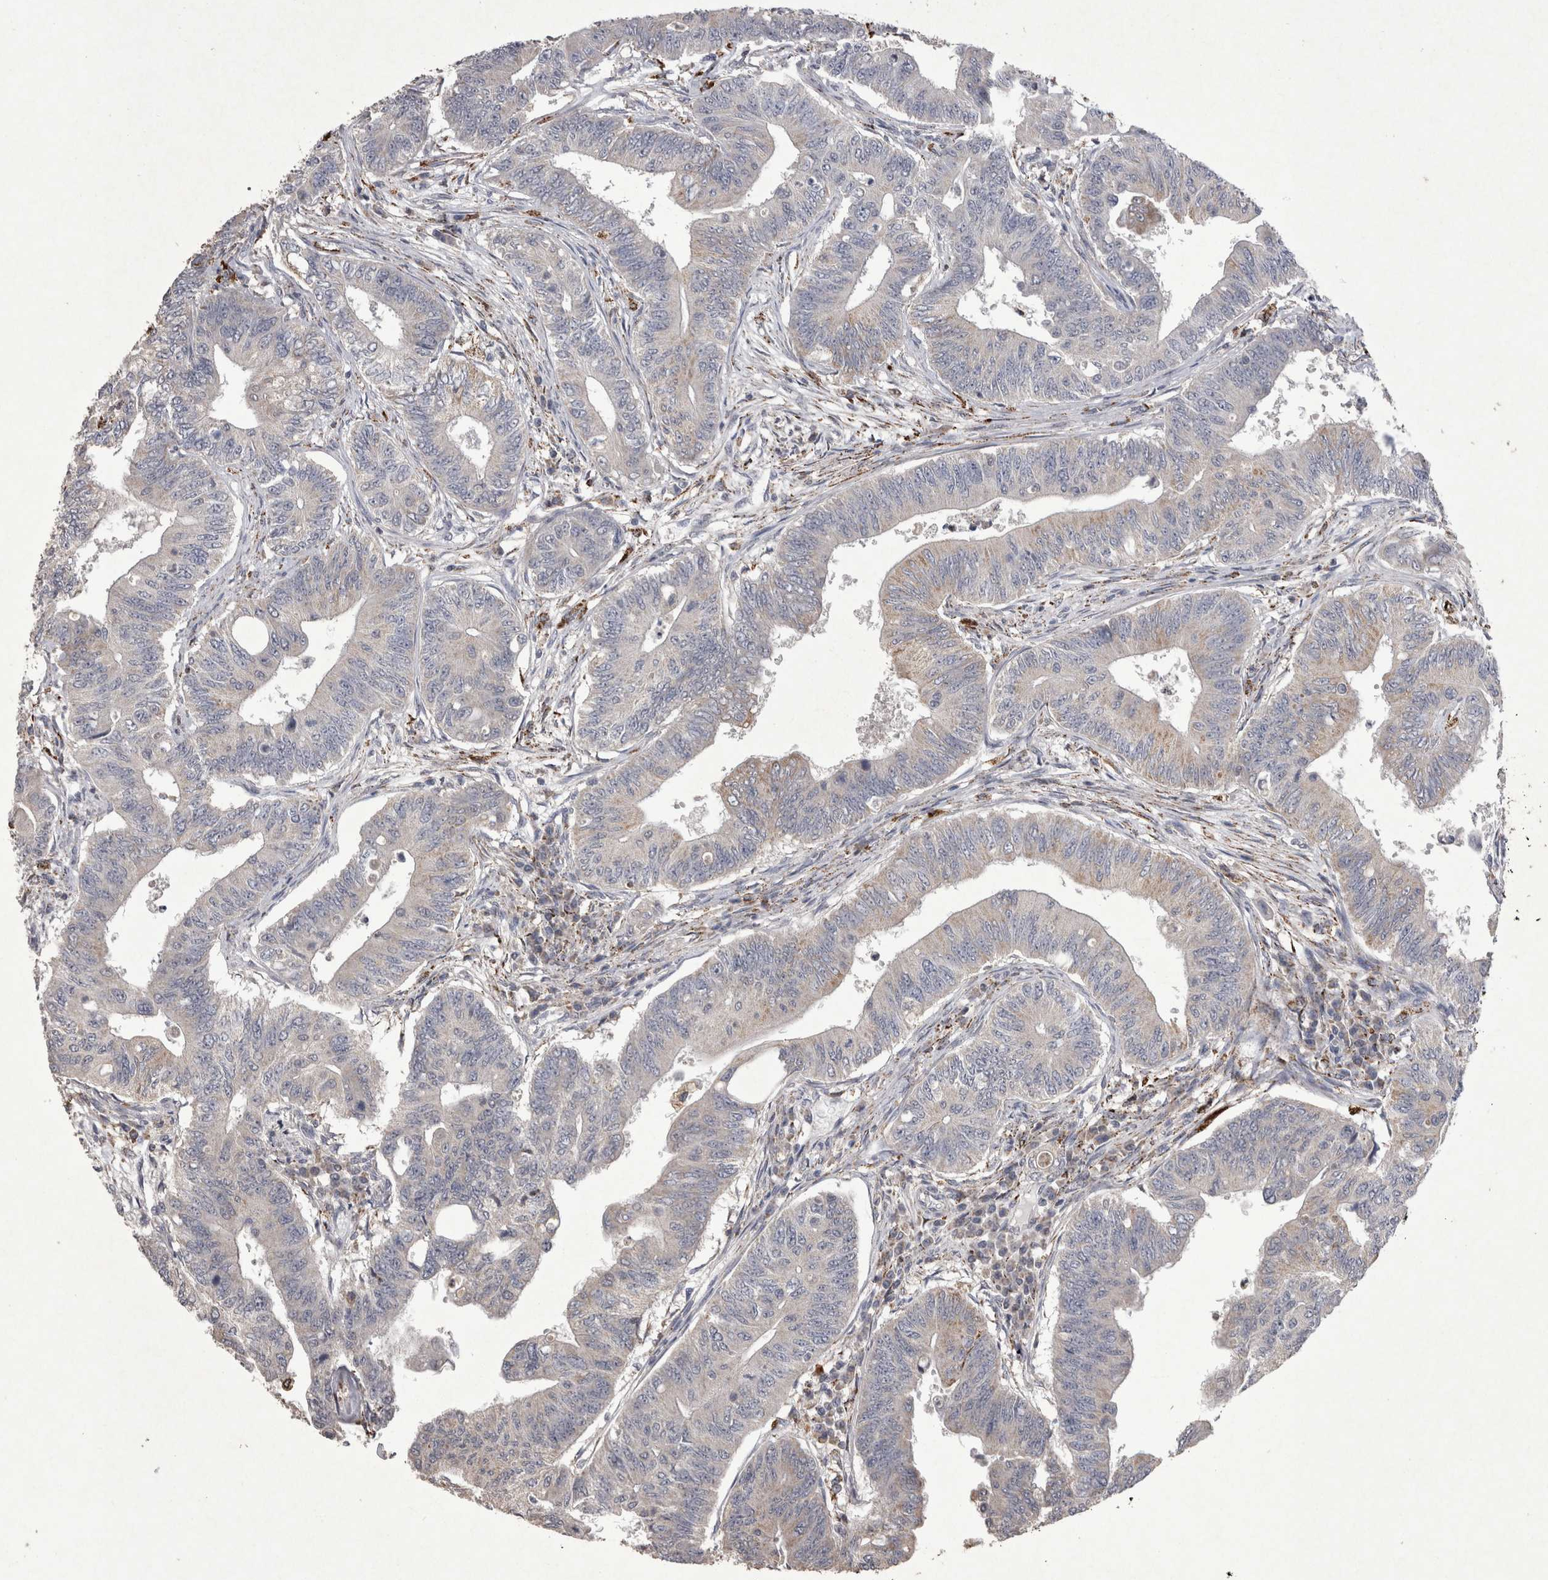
{"staining": {"intensity": "negative", "quantity": "none", "location": "none"}, "tissue": "colorectal cancer", "cell_type": "Tumor cells", "image_type": "cancer", "snomed": [{"axis": "morphology", "description": "Adenoma, NOS"}, {"axis": "morphology", "description": "Adenocarcinoma, NOS"}, {"axis": "topography", "description": "Colon"}], "caption": "High magnification brightfield microscopy of colorectal cancer stained with DAB (3,3'-diaminobenzidine) (brown) and counterstained with hematoxylin (blue): tumor cells show no significant expression.", "gene": "DKK3", "patient": {"sex": "male", "age": 79}}